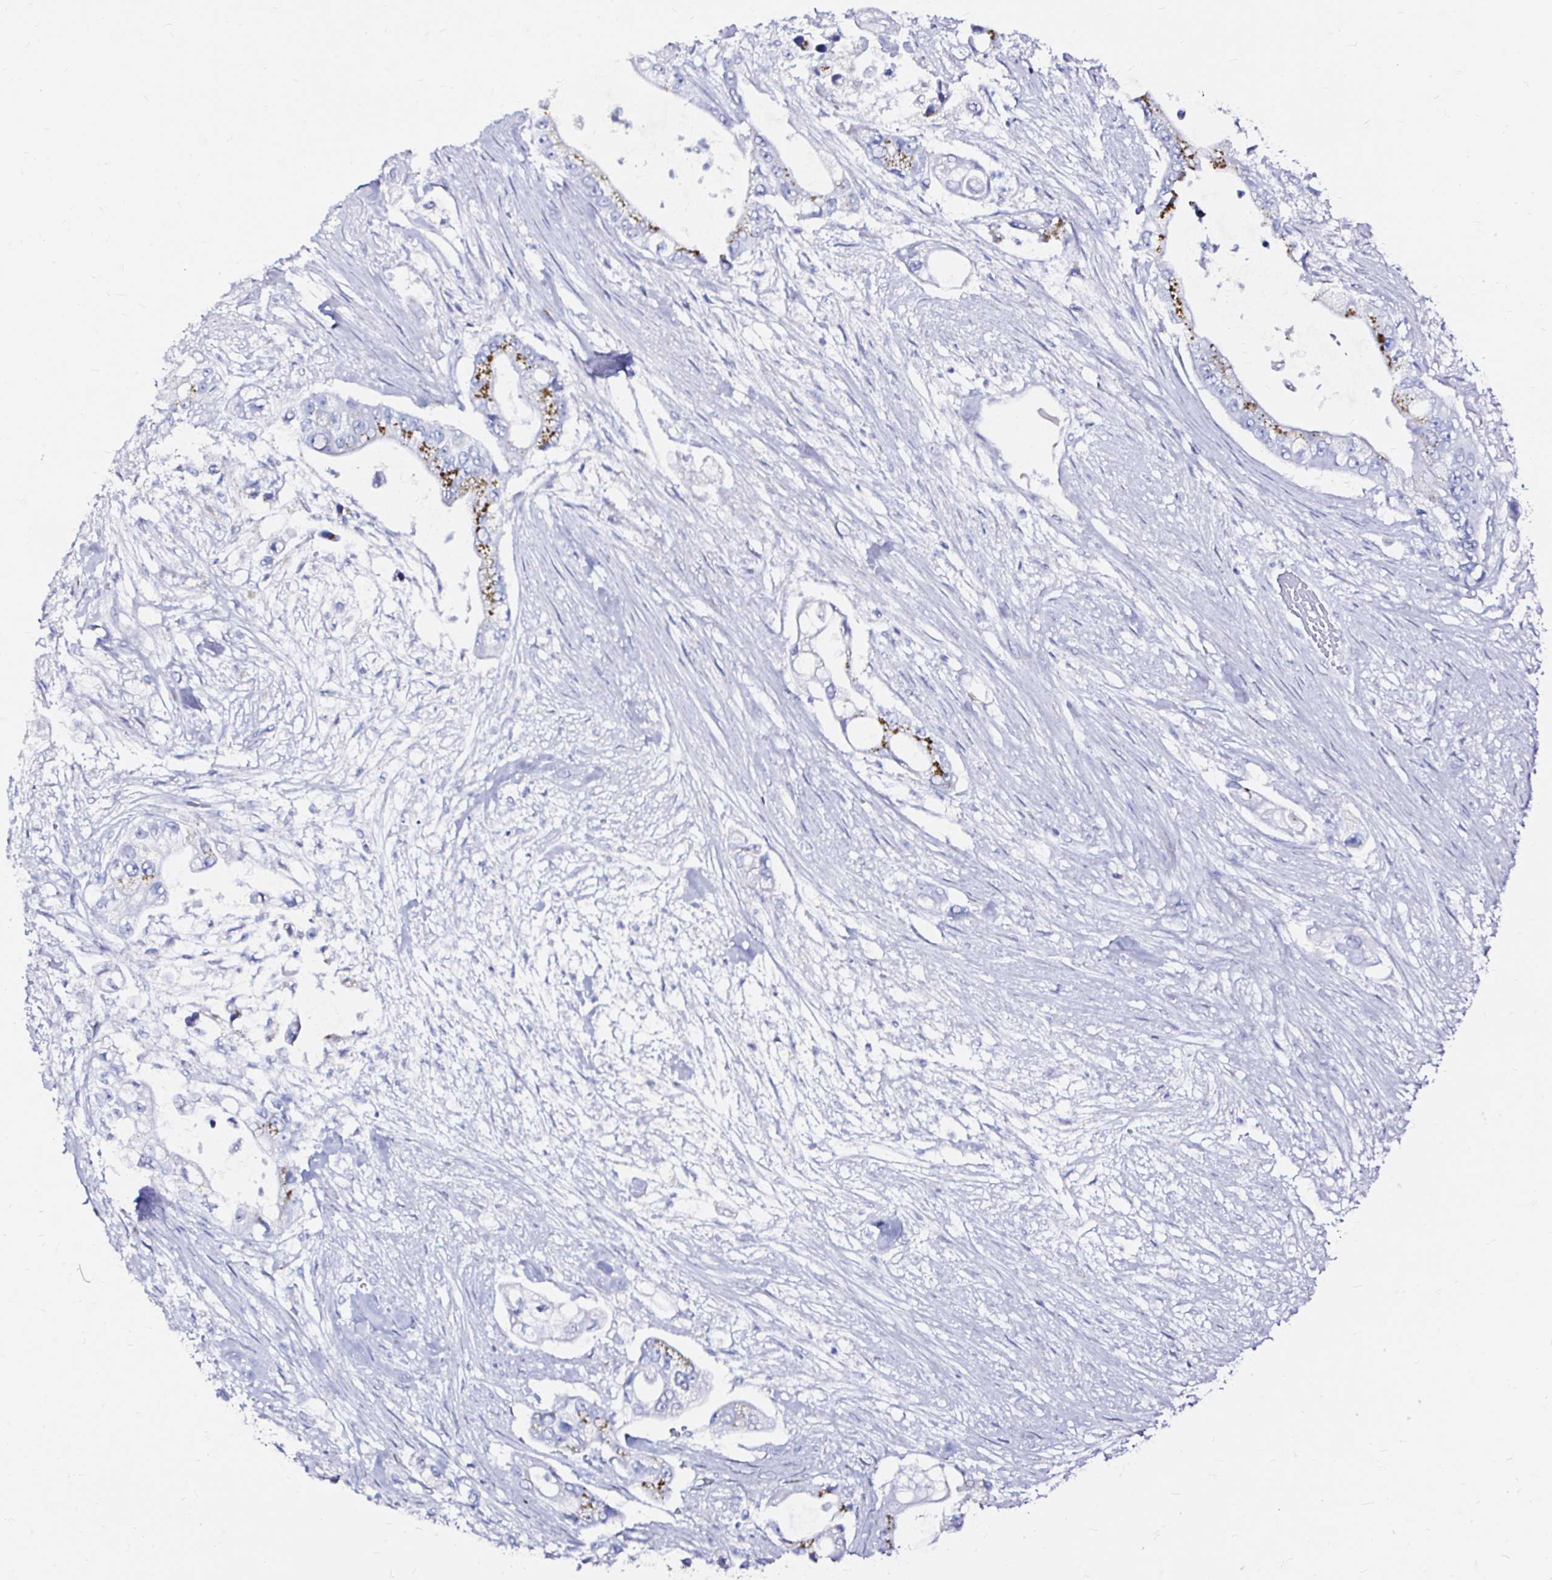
{"staining": {"intensity": "strong", "quantity": "<25%", "location": "cytoplasmic/membranous"}, "tissue": "pancreatic cancer", "cell_type": "Tumor cells", "image_type": "cancer", "snomed": [{"axis": "morphology", "description": "Adenocarcinoma, NOS"}, {"axis": "topography", "description": "Pancreas"}], "caption": "Protein expression analysis of pancreatic adenocarcinoma shows strong cytoplasmic/membranous staining in approximately <25% of tumor cells.", "gene": "ZNF432", "patient": {"sex": "female", "age": 69}}